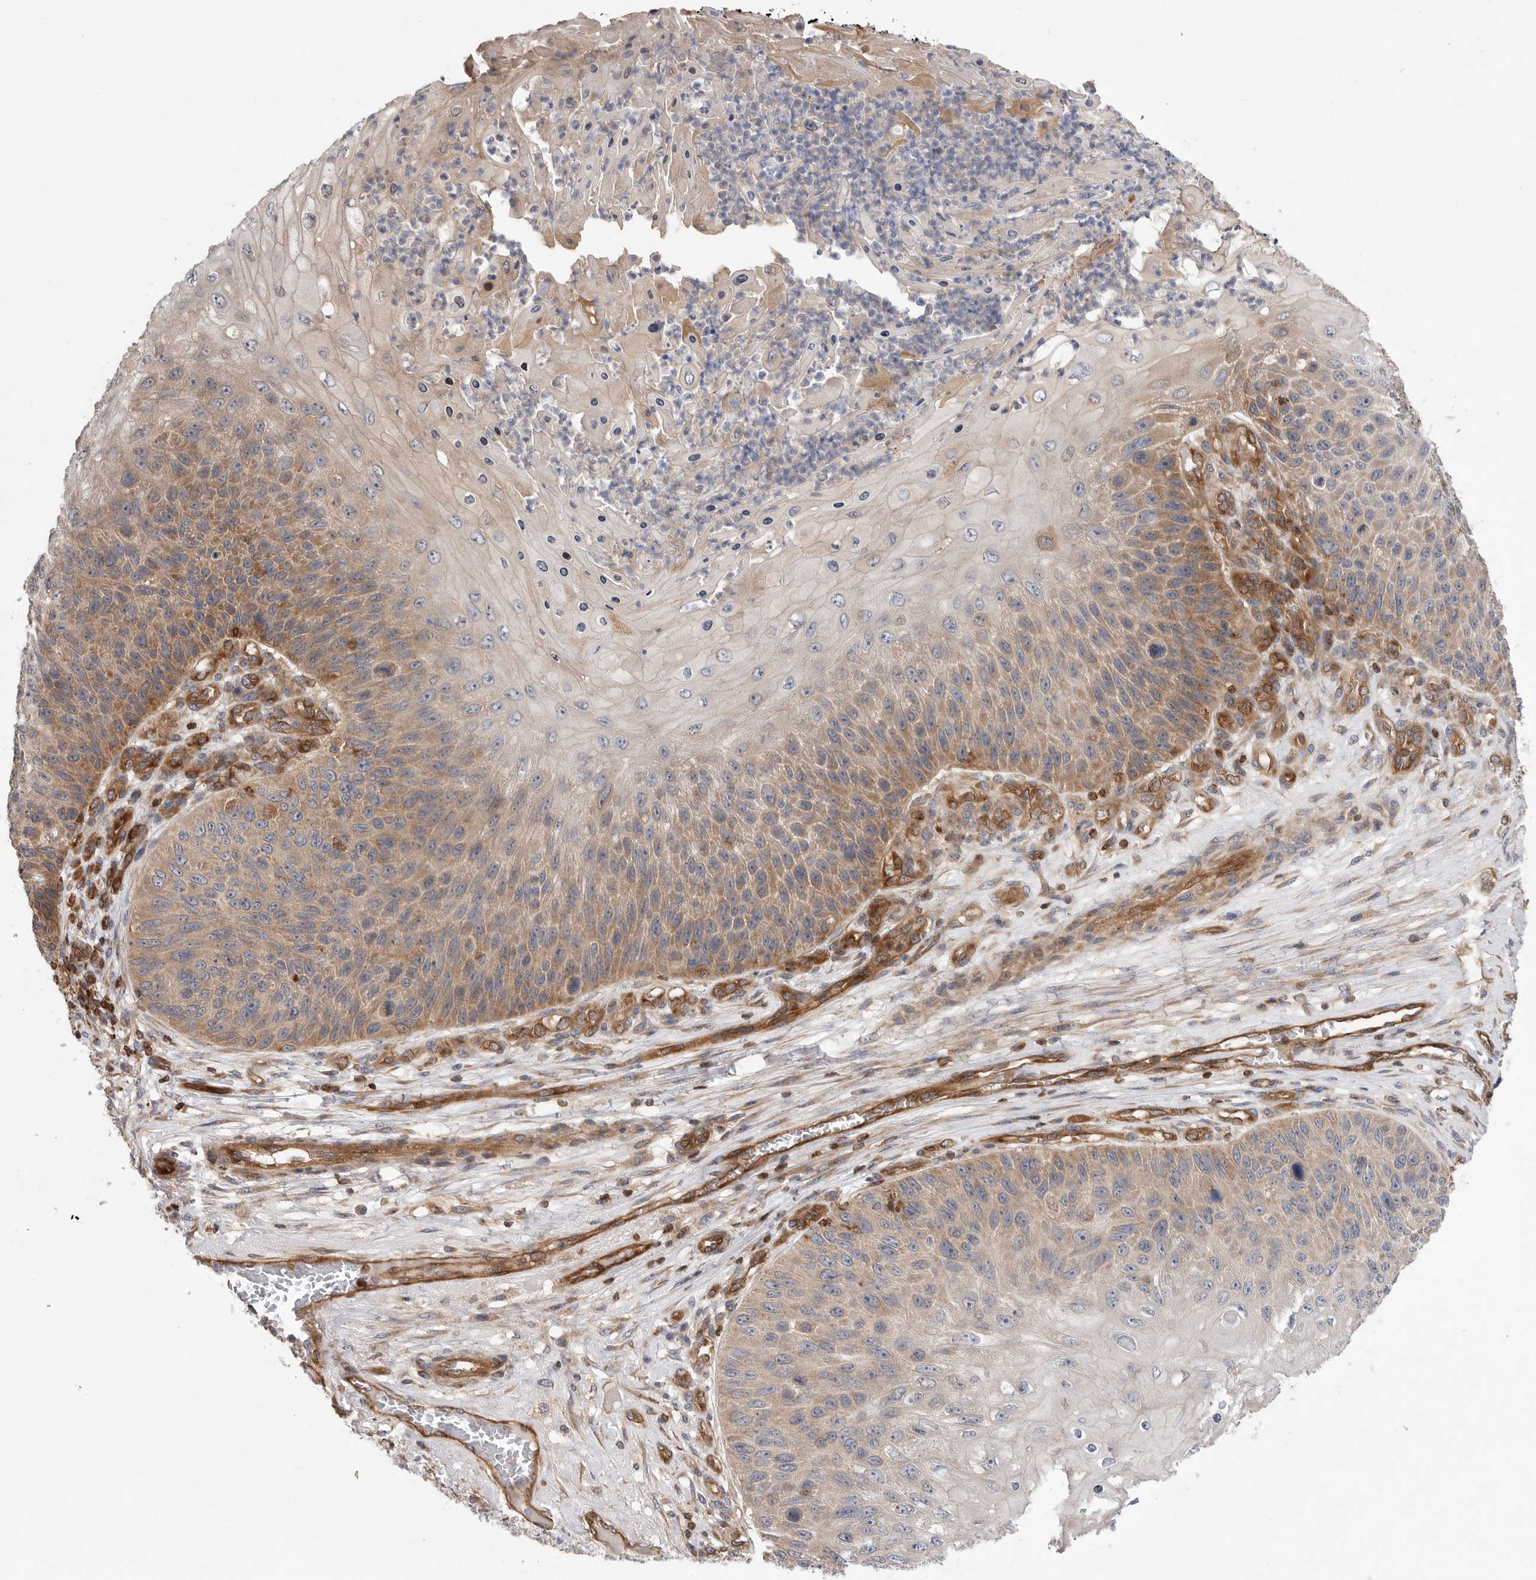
{"staining": {"intensity": "moderate", "quantity": "25%-75%", "location": "cytoplasmic/membranous"}, "tissue": "skin cancer", "cell_type": "Tumor cells", "image_type": "cancer", "snomed": [{"axis": "morphology", "description": "Squamous cell carcinoma, NOS"}, {"axis": "topography", "description": "Skin"}], "caption": "A micrograph of human skin cancer (squamous cell carcinoma) stained for a protein reveals moderate cytoplasmic/membranous brown staining in tumor cells.", "gene": "PRKCH", "patient": {"sex": "female", "age": 88}}